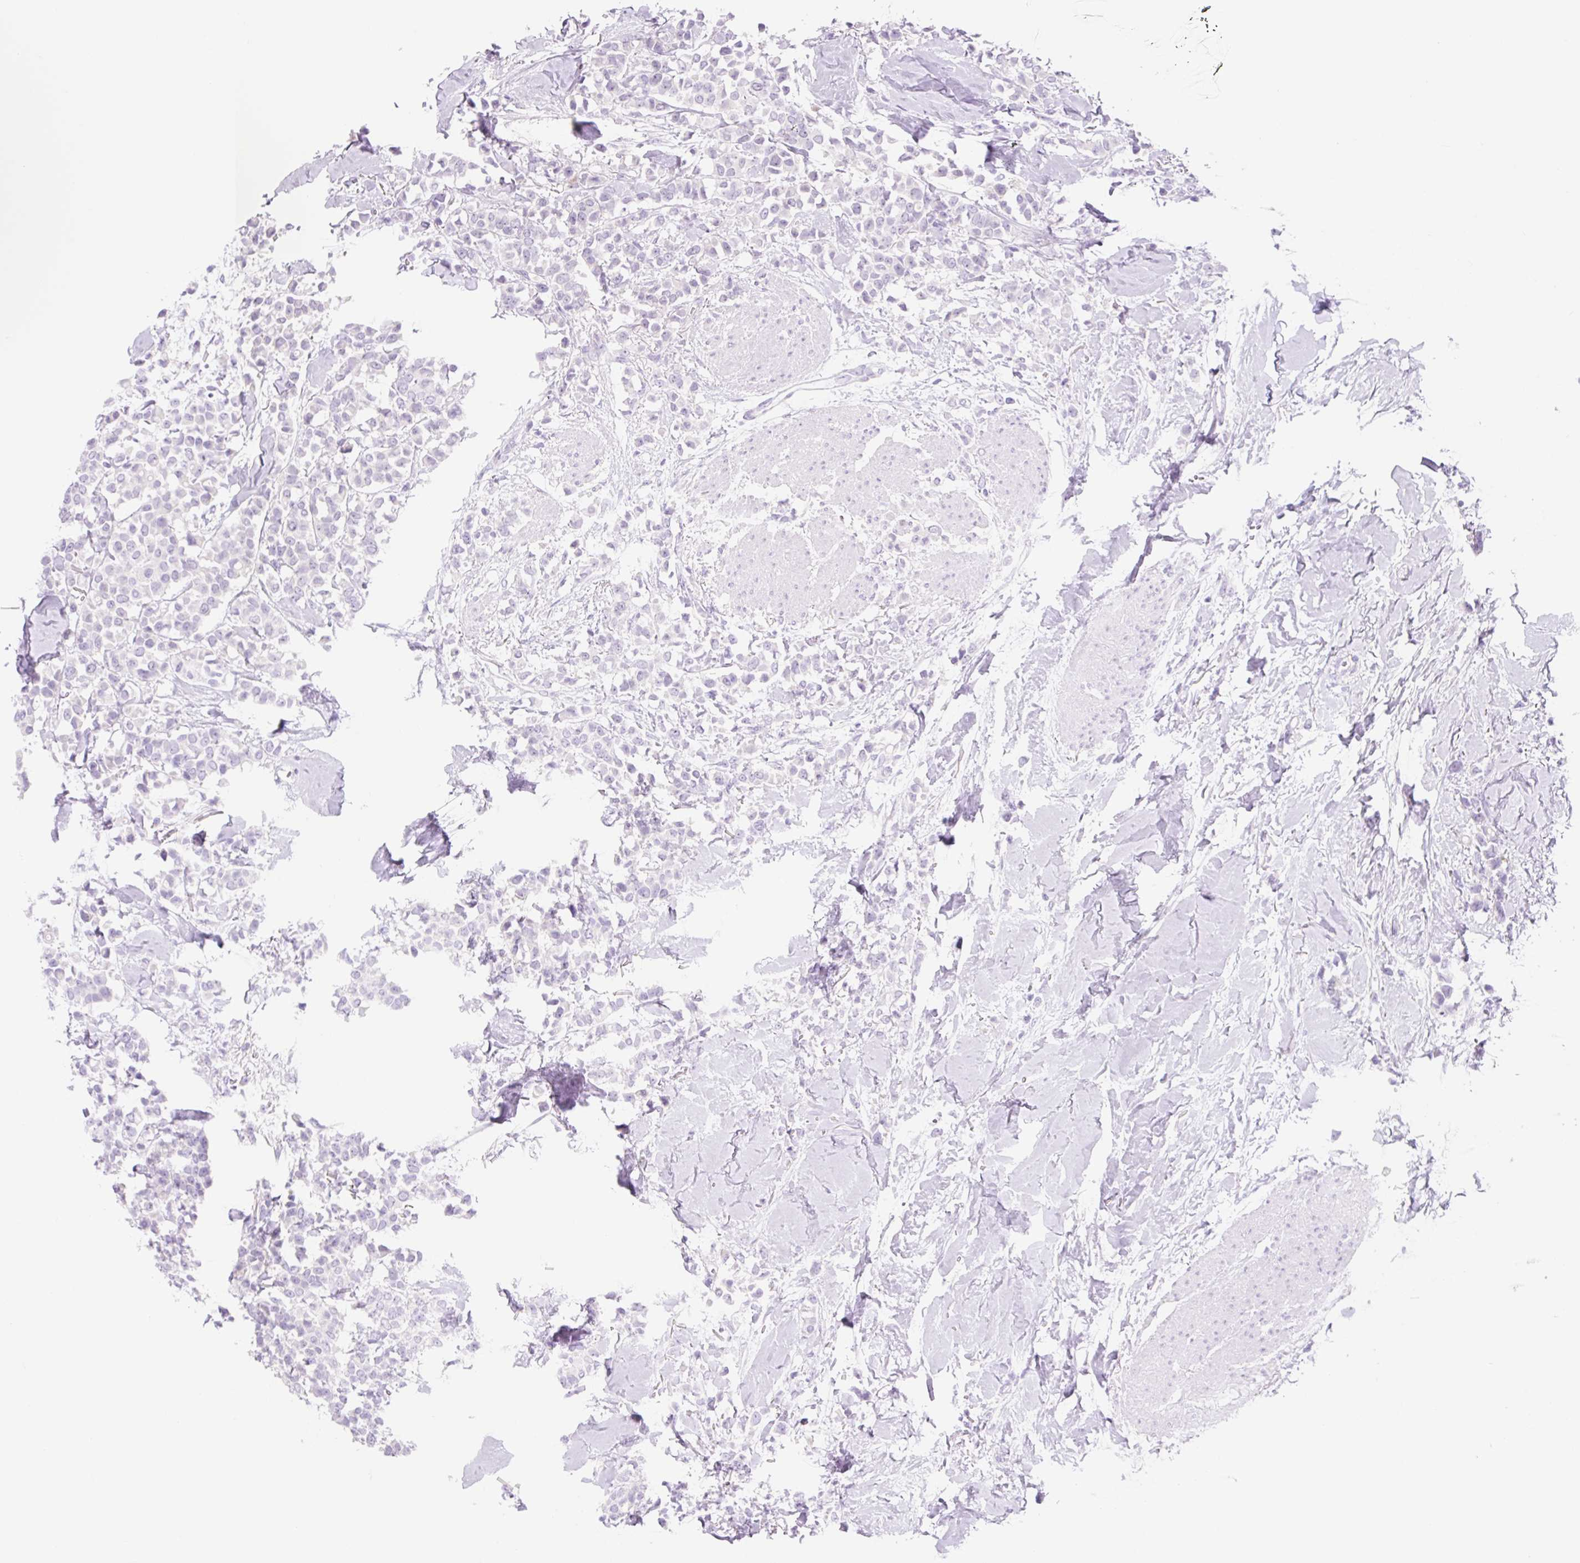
{"staining": {"intensity": "negative", "quantity": "none", "location": "none"}, "tissue": "breast cancer", "cell_type": "Tumor cells", "image_type": "cancer", "snomed": [{"axis": "morphology", "description": "Lobular carcinoma"}, {"axis": "topography", "description": "Breast"}], "caption": "An IHC photomicrograph of breast cancer (lobular carcinoma) is shown. There is no staining in tumor cells of breast cancer (lobular carcinoma).", "gene": "ZNF121", "patient": {"sex": "female", "age": 91}}